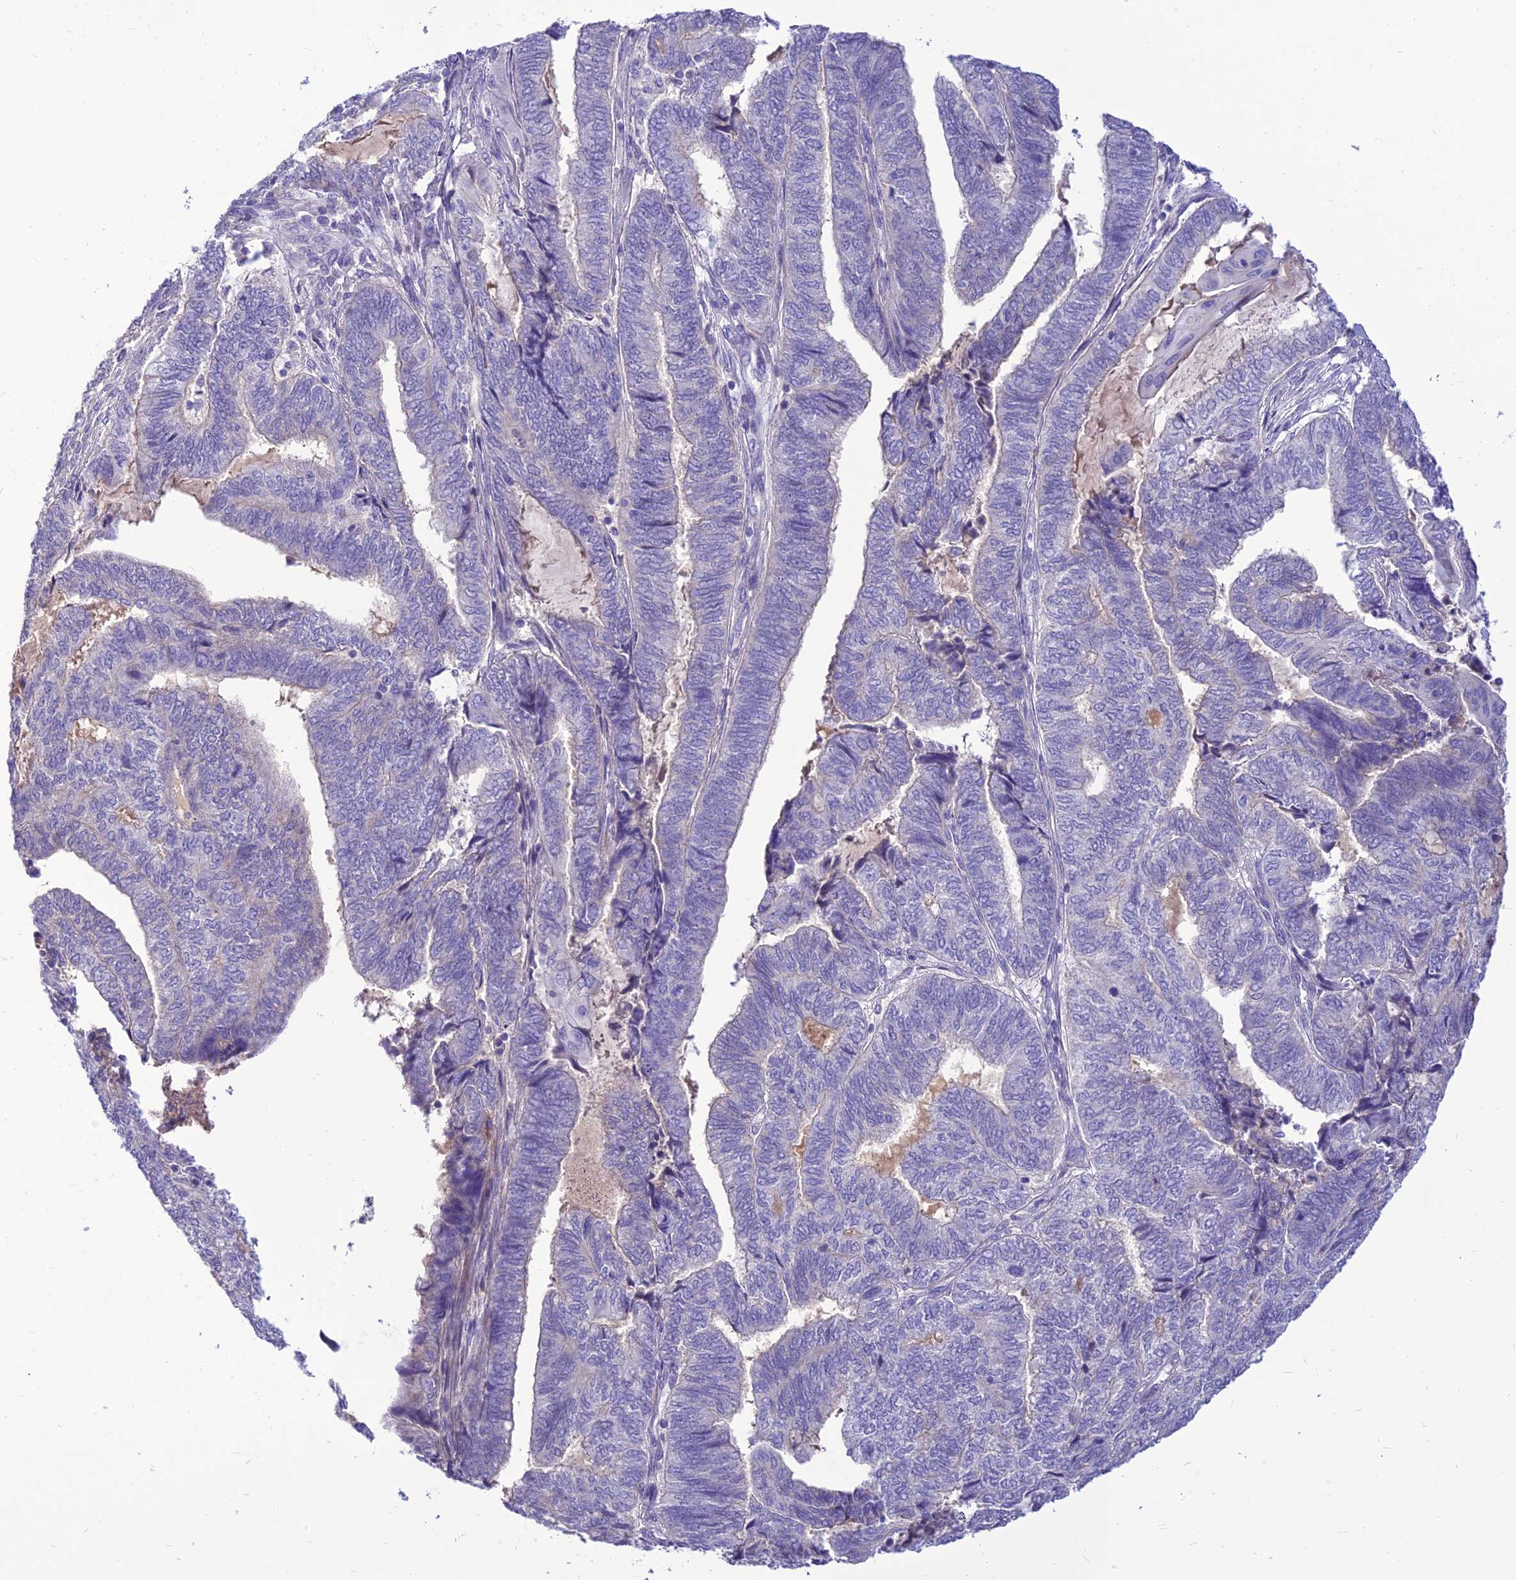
{"staining": {"intensity": "negative", "quantity": "none", "location": "none"}, "tissue": "endometrial cancer", "cell_type": "Tumor cells", "image_type": "cancer", "snomed": [{"axis": "morphology", "description": "Adenocarcinoma, NOS"}, {"axis": "topography", "description": "Uterus"}, {"axis": "topography", "description": "Endometrium"}], "caption": "Endometrial adenocarcinoma stained for a protein using immunohistochemistry displays no staining tumor cells.", "gene": "TEKT3", "patient": {"sex": "female", "age": 70}}